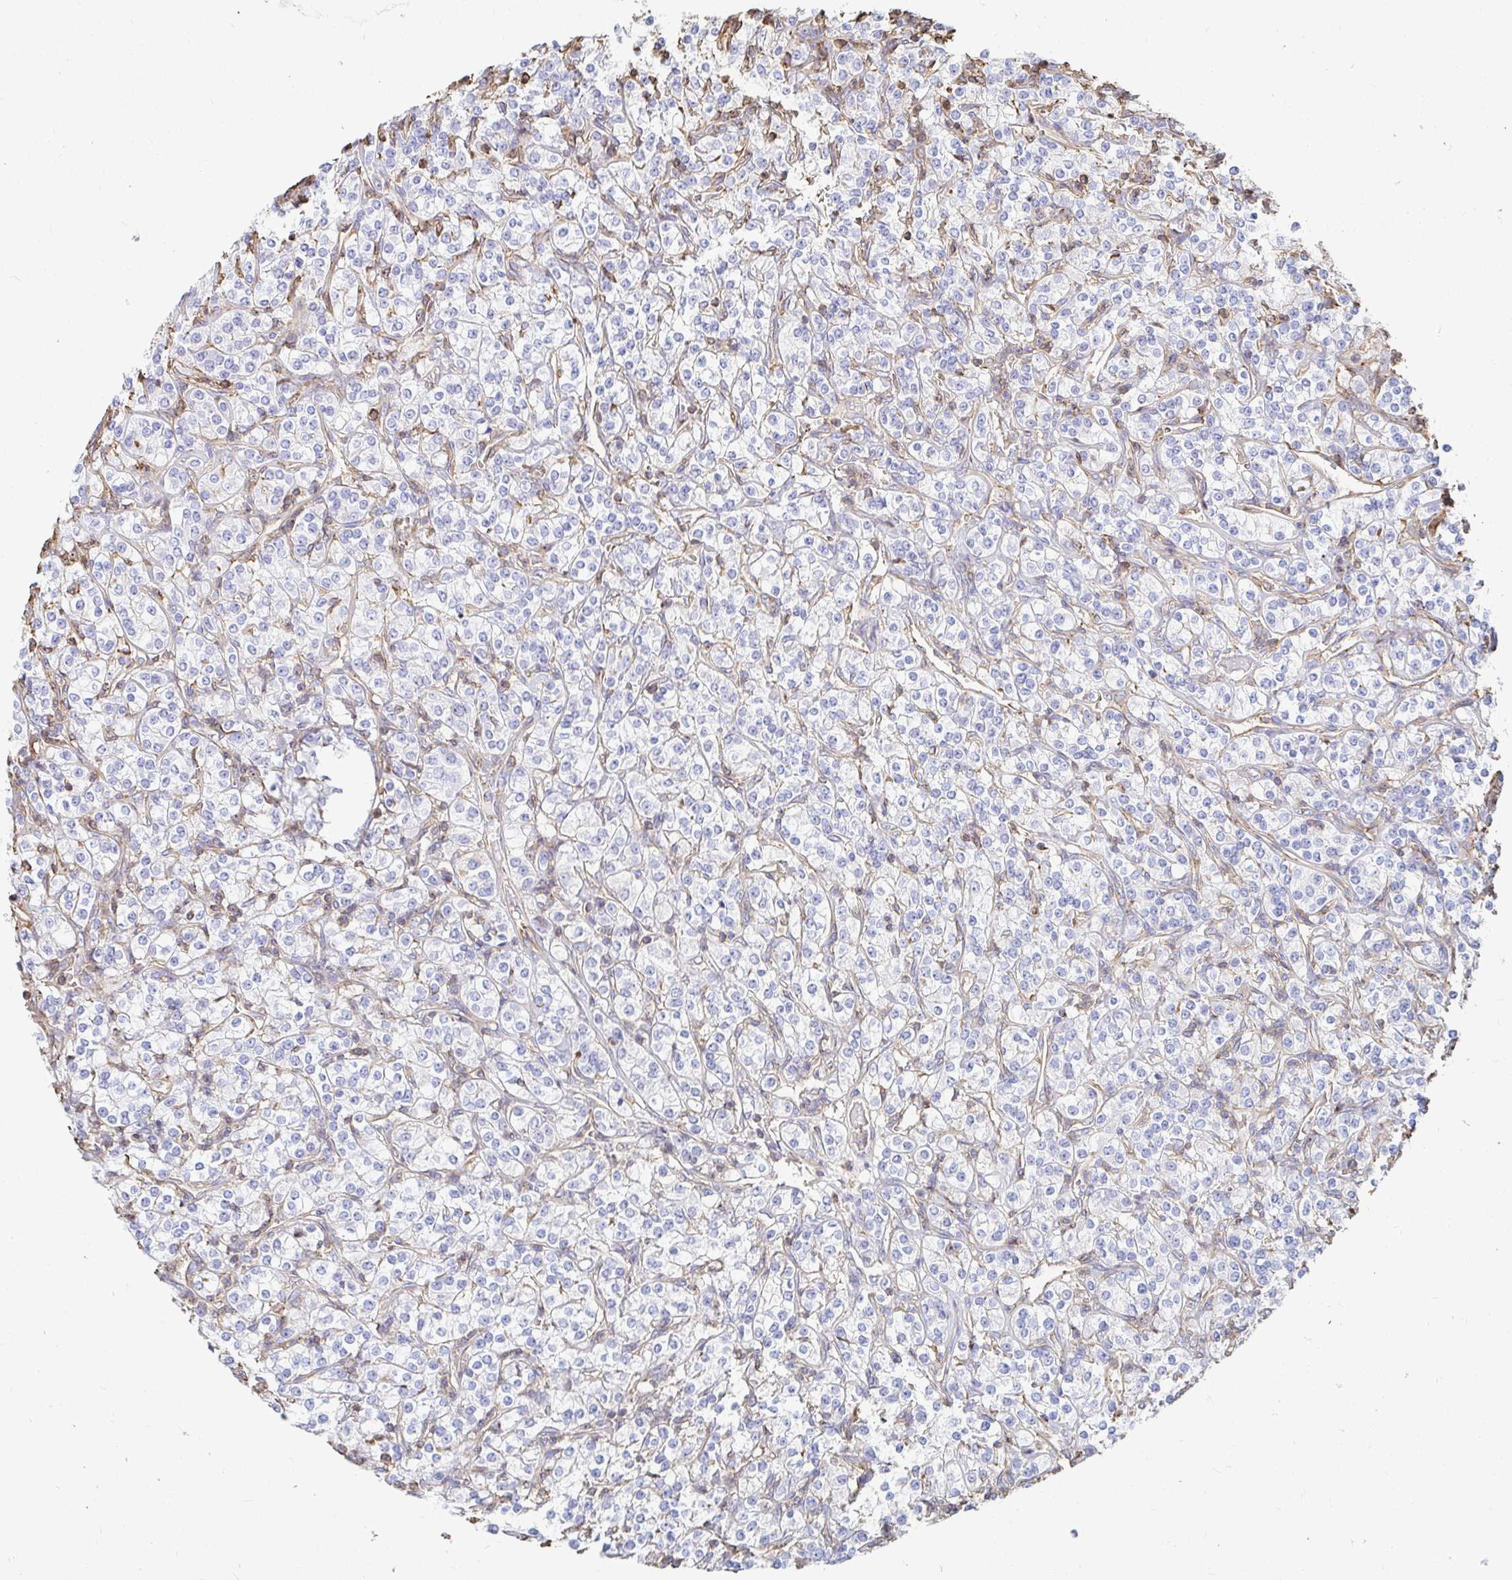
{"staining": {"intensity": "negative", "quantity": "none", "location": "none"}, "tissue": "renal cancer", "cell_type": "Tumor cells", "image_type": "cancer", "snomed": [{"axis": "morphology", "description": "Adenocarcinoma, NOS"}, {"axis": "topography", "description": "Kidney"}], "caption": "IHC of human adenocarcinoma (renal) shows no staining in tumor cells.", "gene": "PTPN14", "patient": {"sex": "male", "age": 77}}